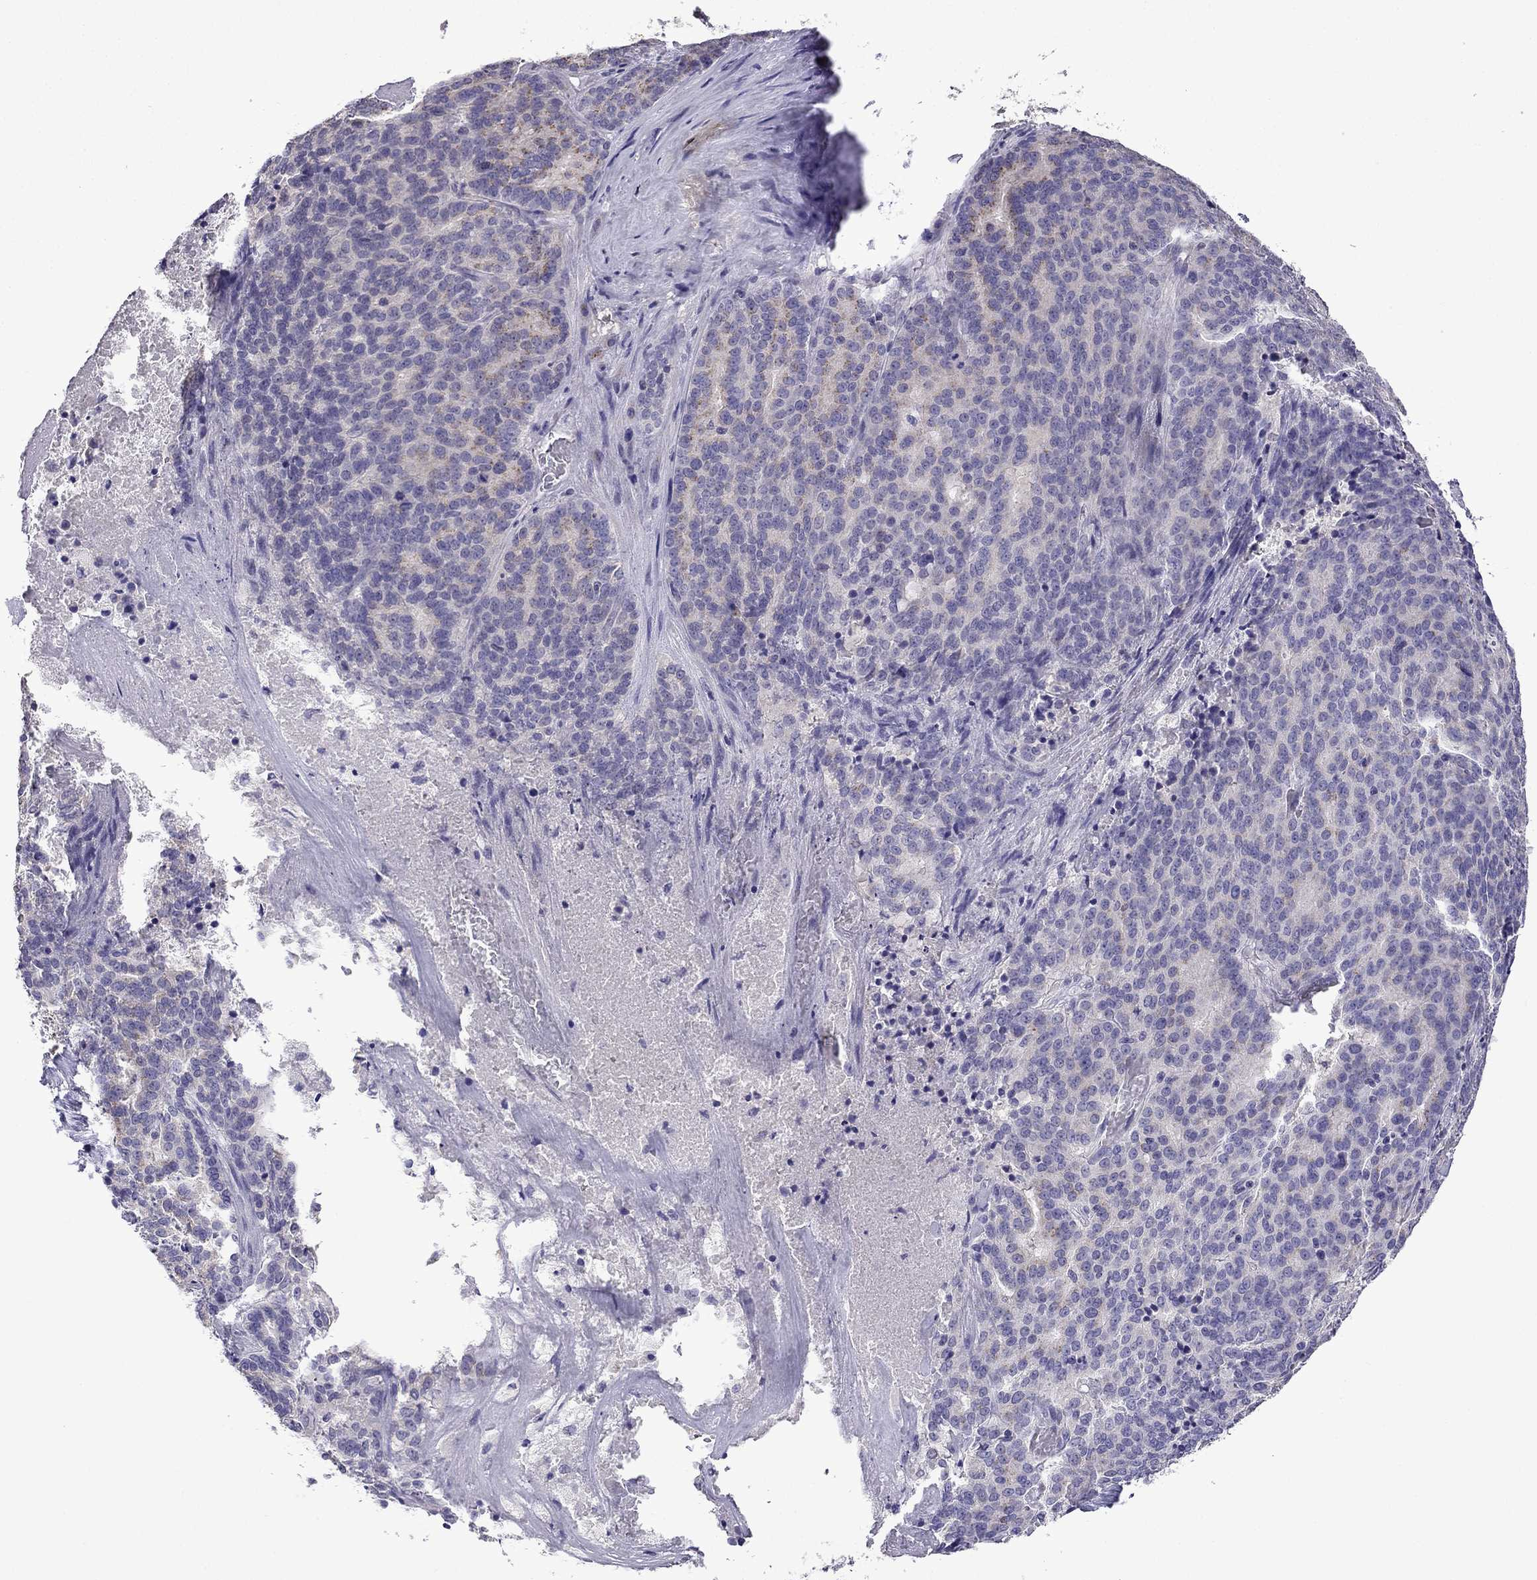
{"staining": {"intensity": "weak", "quantity": "<25%", "location": "cytoplasmic/membranous"}, "tissue": "liver cancer", "cell_type": "Tumor cells", "image_type": "cancer", "snomed": [{"axis": "morphology", "description": "Cholangiocarcinoma"}, {"axis": "topography", "description": "Liver"}], "caption": "An immunohistochemistry image of liver cancer (cholangiocarcinoma) is shown. There is no staining in tumor cells of liver cancer (cholangiocarcinoma).", "gene": "TTN", "patient": {"sex": "female", "age": 47}}